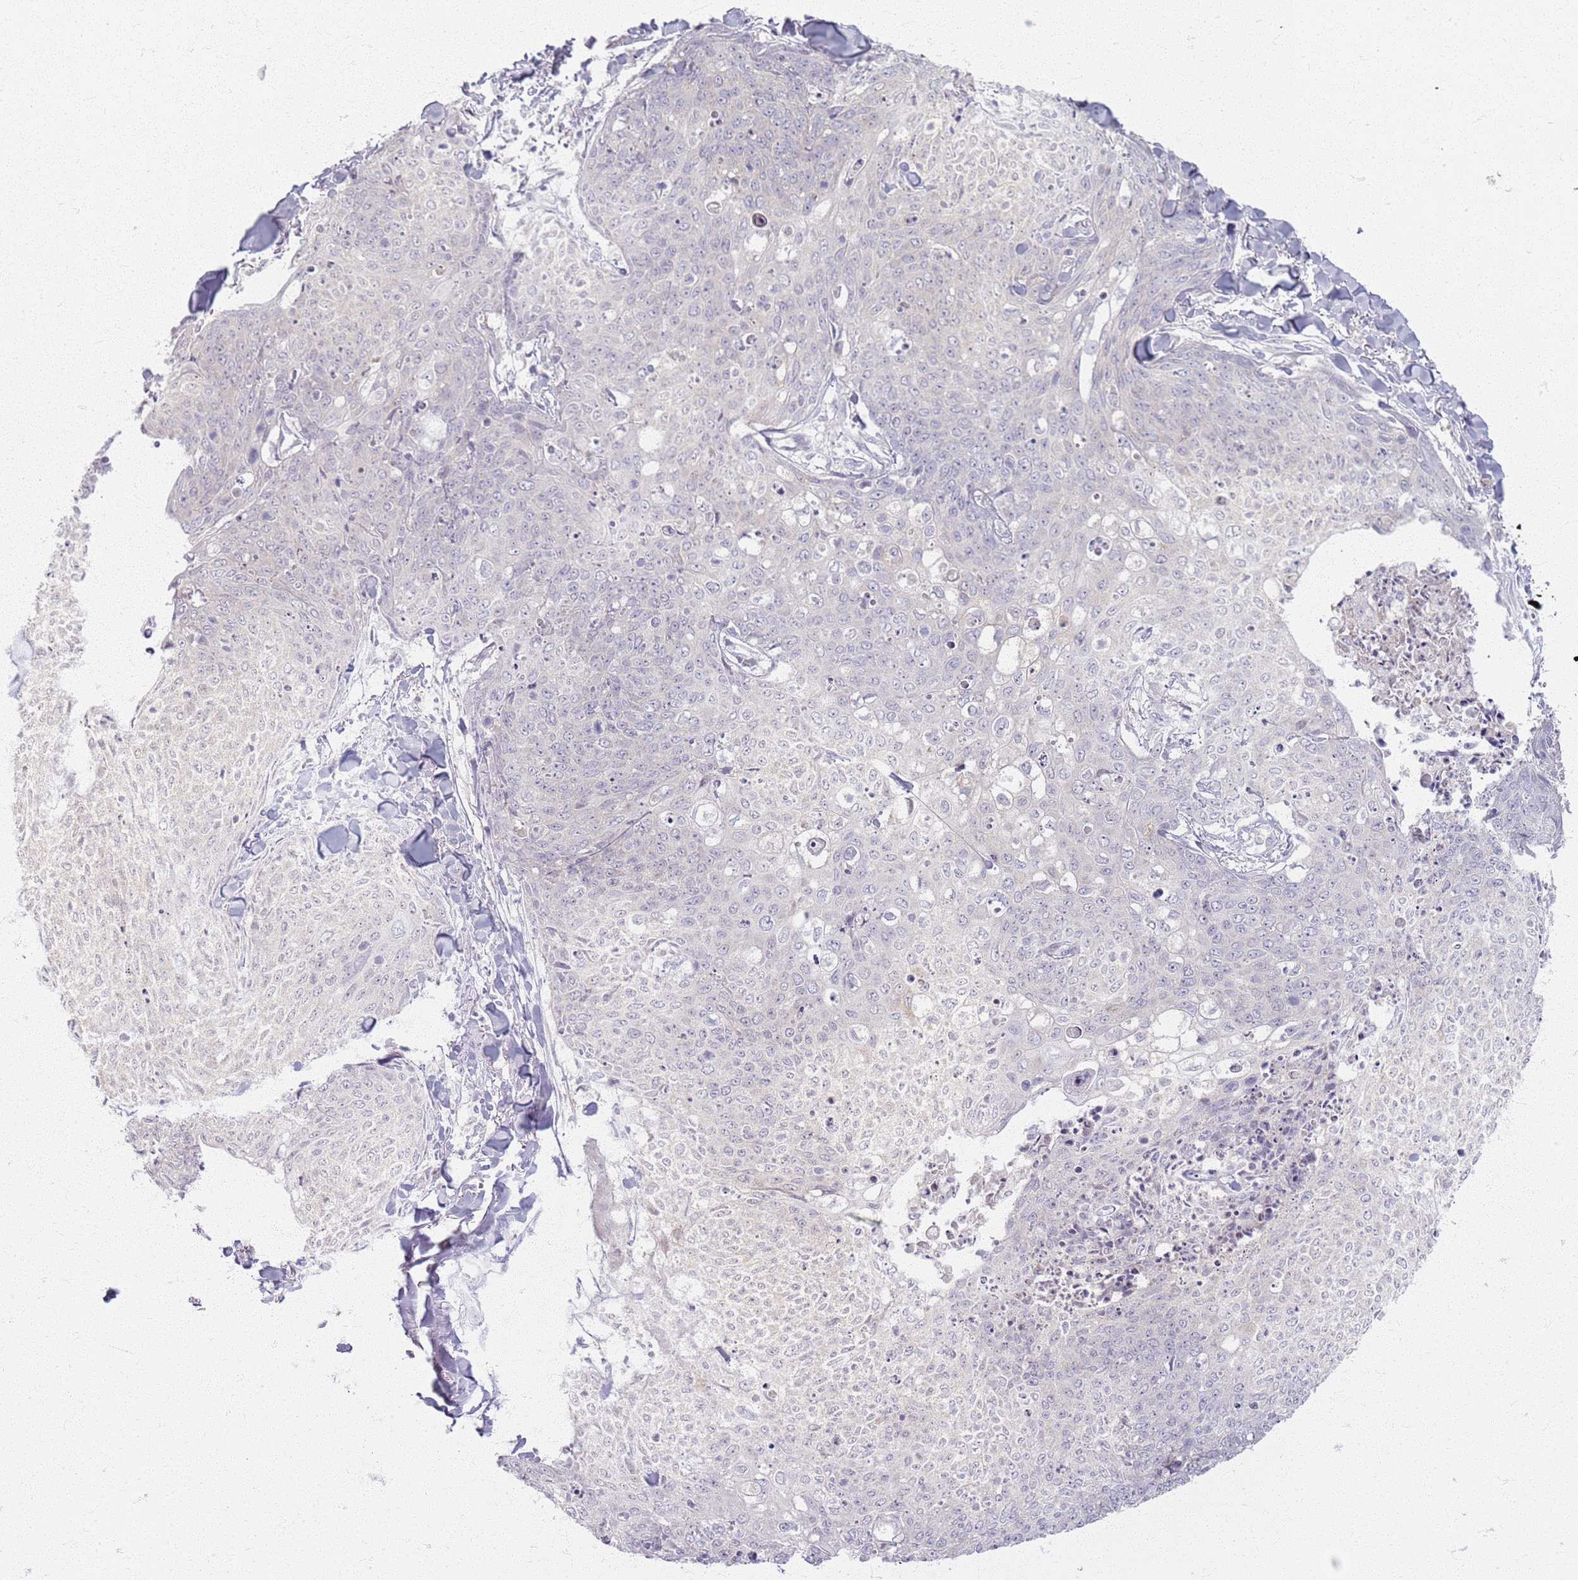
{"staining": {"intensity": "negative", "quantity": "none", "location": "none"}, "tissue": "skin cancer", "cell_type": "Tumor cells", "image_type": "cancer", "snomed": [{"axis": "morphology", "description": "Squamous cell carcinoma, NOS"}, {"axis": "topography", "description": "Skin"}, {"axis": "topography", "description": "Vulva"}], "caption": "Immunohistochemistry photomicrograph of human skin cancer stained for a protein (brown), which shows no positivity in tumor cells.", "gene": "CRIPT", "patient": {"sex": "female", "age": 85}}